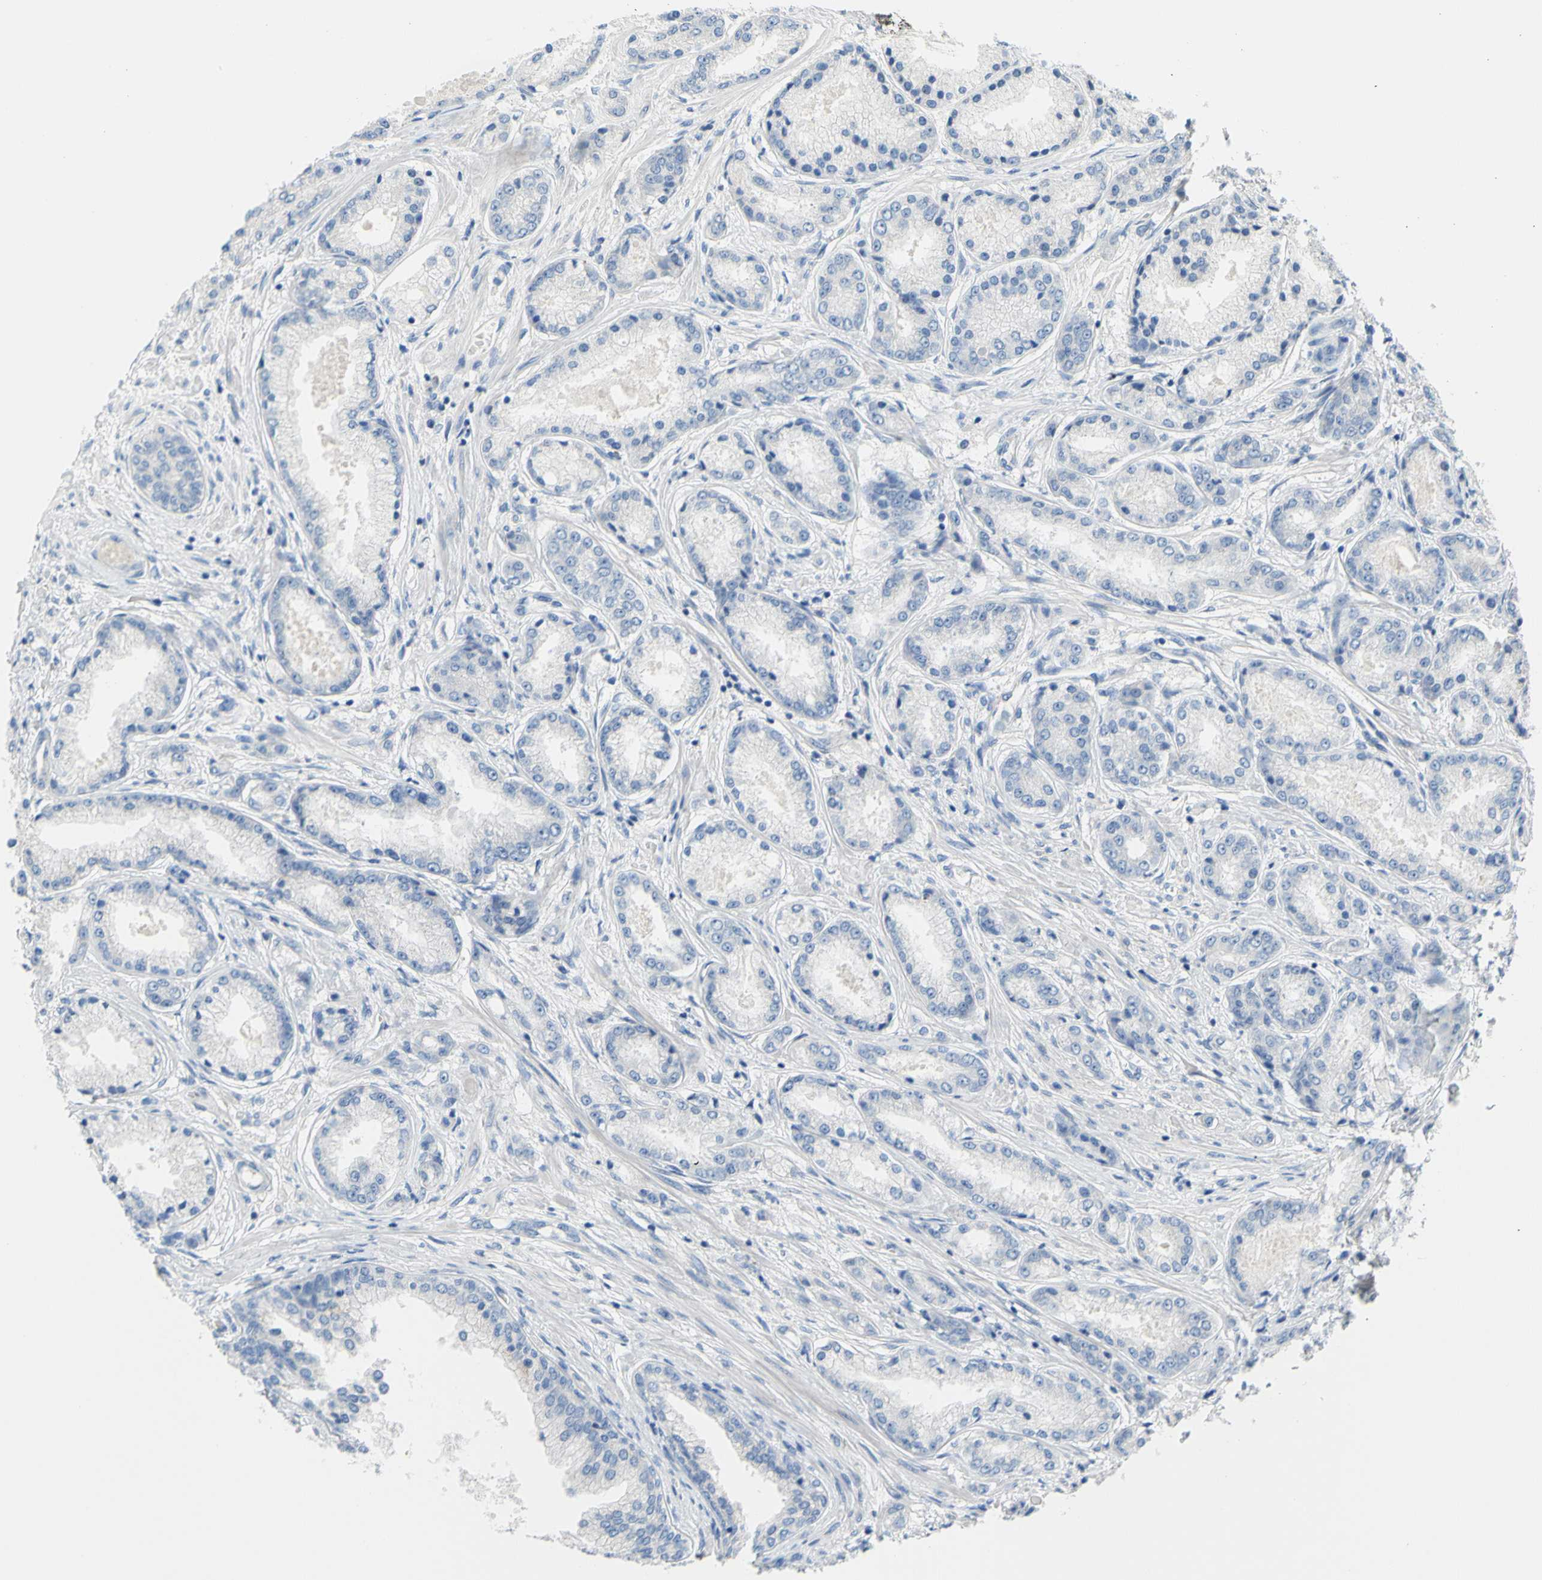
{"staining": {"intensity": "negative", "quantity": "none", "location": "none"}, "tissue": "prostate cancer", "cell_type": "Tumor cells", "image_type": "cancer", "snomed": [{"axis": "morphology", "description": "Adenocarcinoma, High grade"}, {"axis": "topography", "description": "Prostate"}], "caption": "Tumor cells show no significant protein staining in adenocarcinoma (high-grade) (prostate).", "gene": "TMEM59L", "patient": {"sex": "male", "age": 59}}